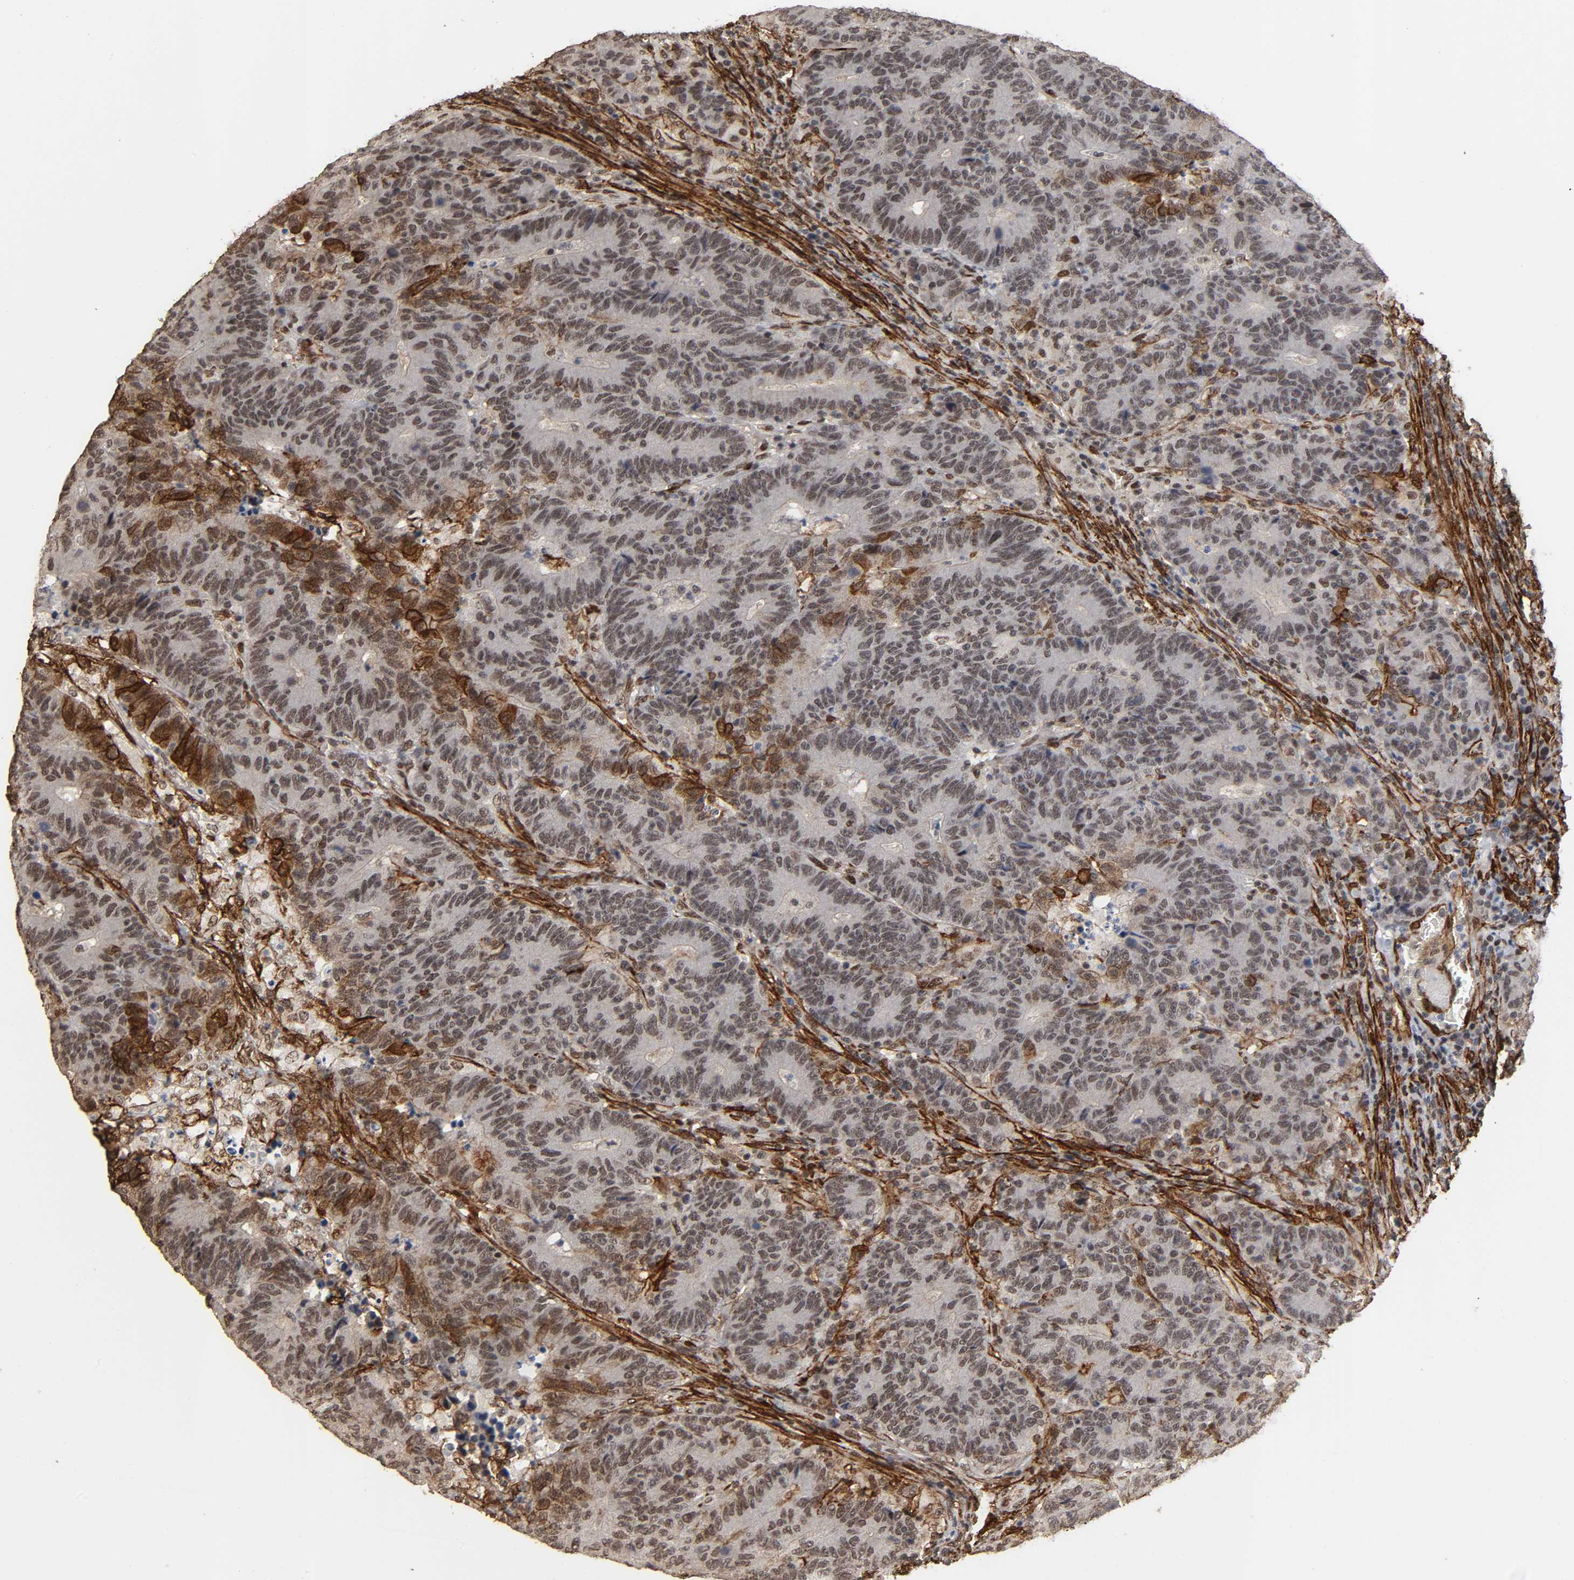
{"staining": {"intensity": "strong", "quantity": "<25%", "location": "cytoplasmic/membranous,nuclear"}, "tissue": "colorectal cancer", "cell_type": "Tumor cells", "image_type": "cancer", "snomed": [{"axis": "morphology", "description": "Normal tissue, NOS"}, {"axis": "morphology", "description": "Adenocarcinoma, NOS"}, {"axis": "topography", "description": "Colon"}], "caption": "The photomicrograph demonstrates a brown stain indicating the presence of a protein in the cytoplasmic/membranous and nuclear of tumor cells in colorectal adenocarcinoma.", "gene": "AHNAK2", "patient": {"sex": "female", "age": 75}}